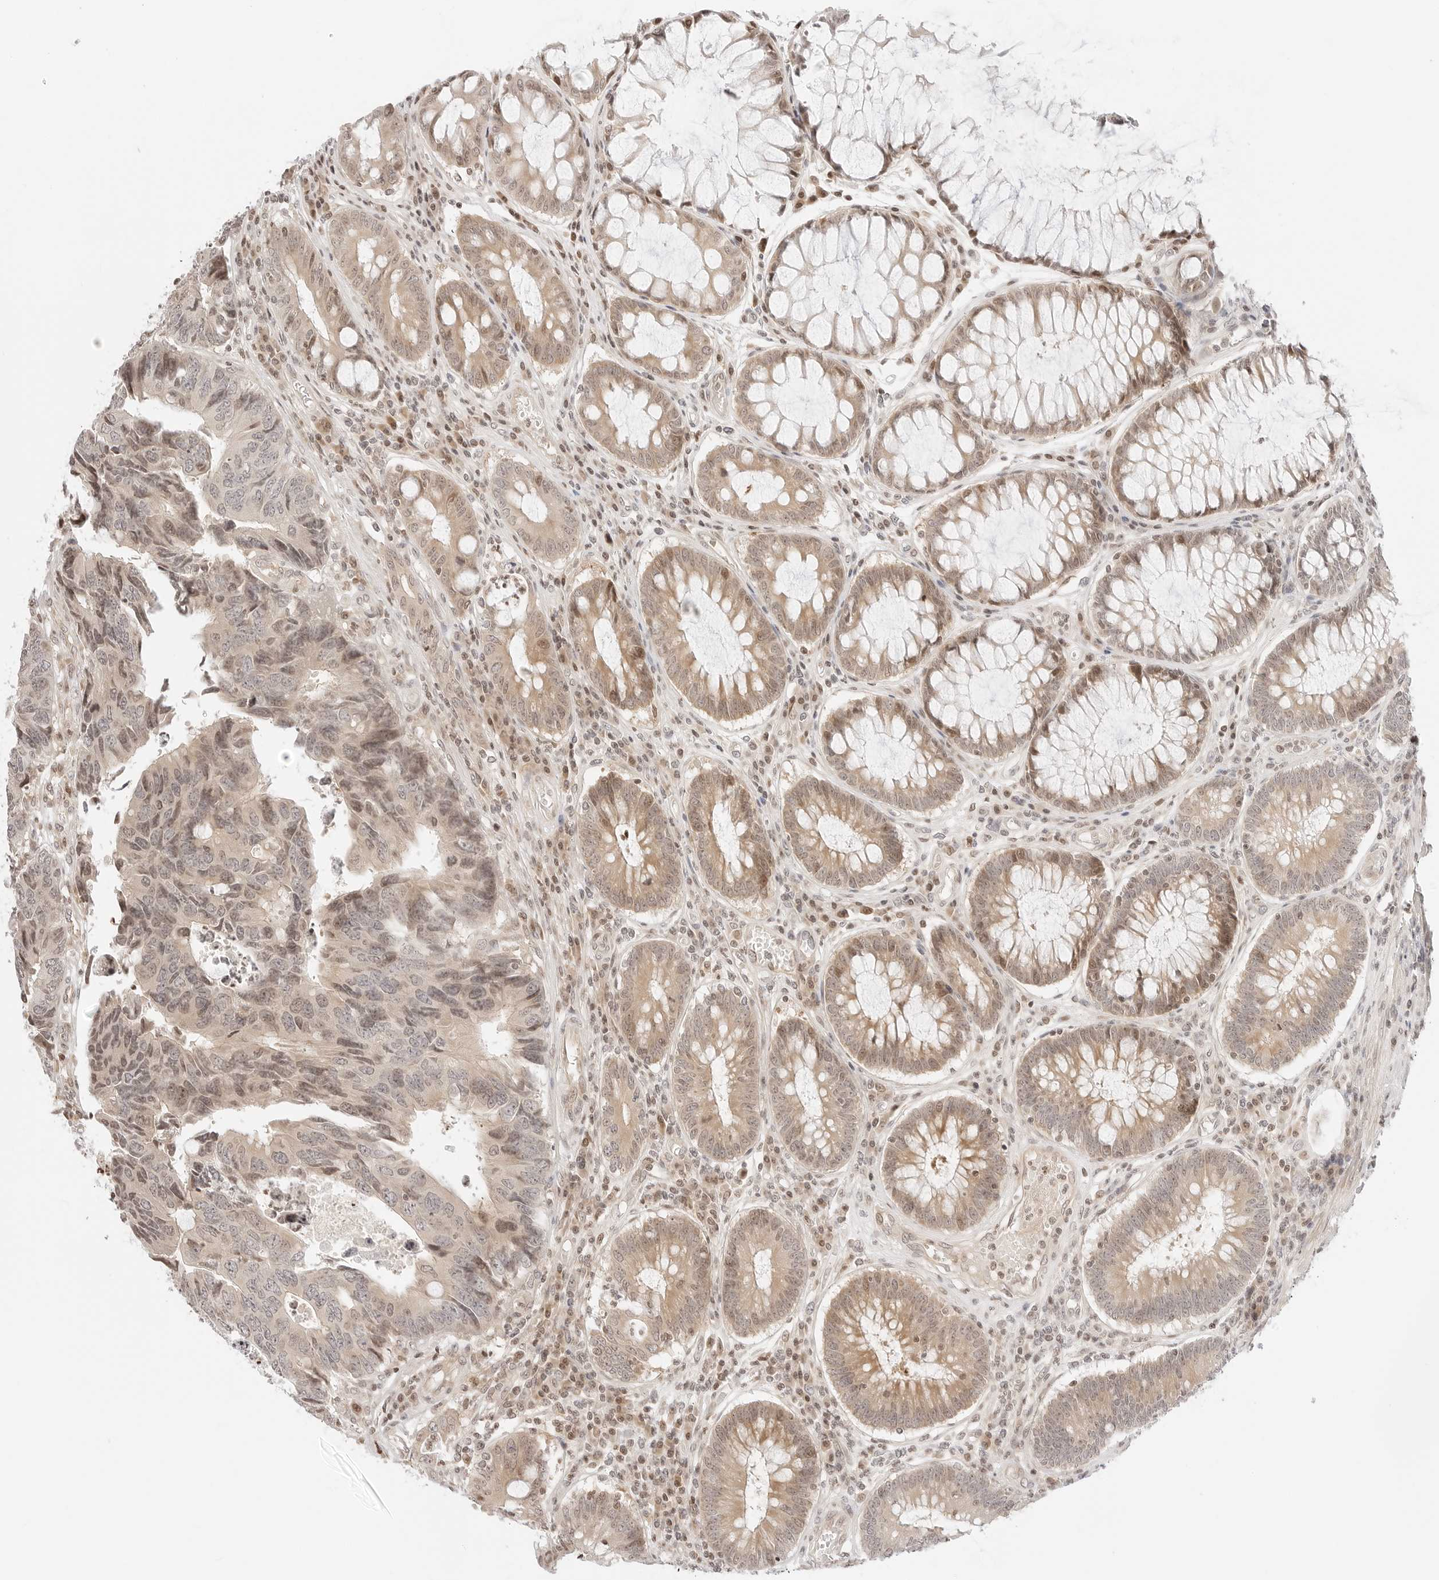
{"staining": {"intensity": "weak", "quantity": "25%-75%", "location": "nuclear"}, "tissue": "colorectal cancer", "cell_type": "Tumor cells", "image_type": "cancer", "snomed": [{"axis": "morphology", "description": "Adenocarcinoma, NOS"}, {"axis": "topography", "description": "Rectum"}], "caption": "A brown stain labels weak nuclear staining of a protein in colorectal adenocarcinoma tumor cells.", "gene": "RPS6KL1", "patient": {"sex": "male", "age": 84}}